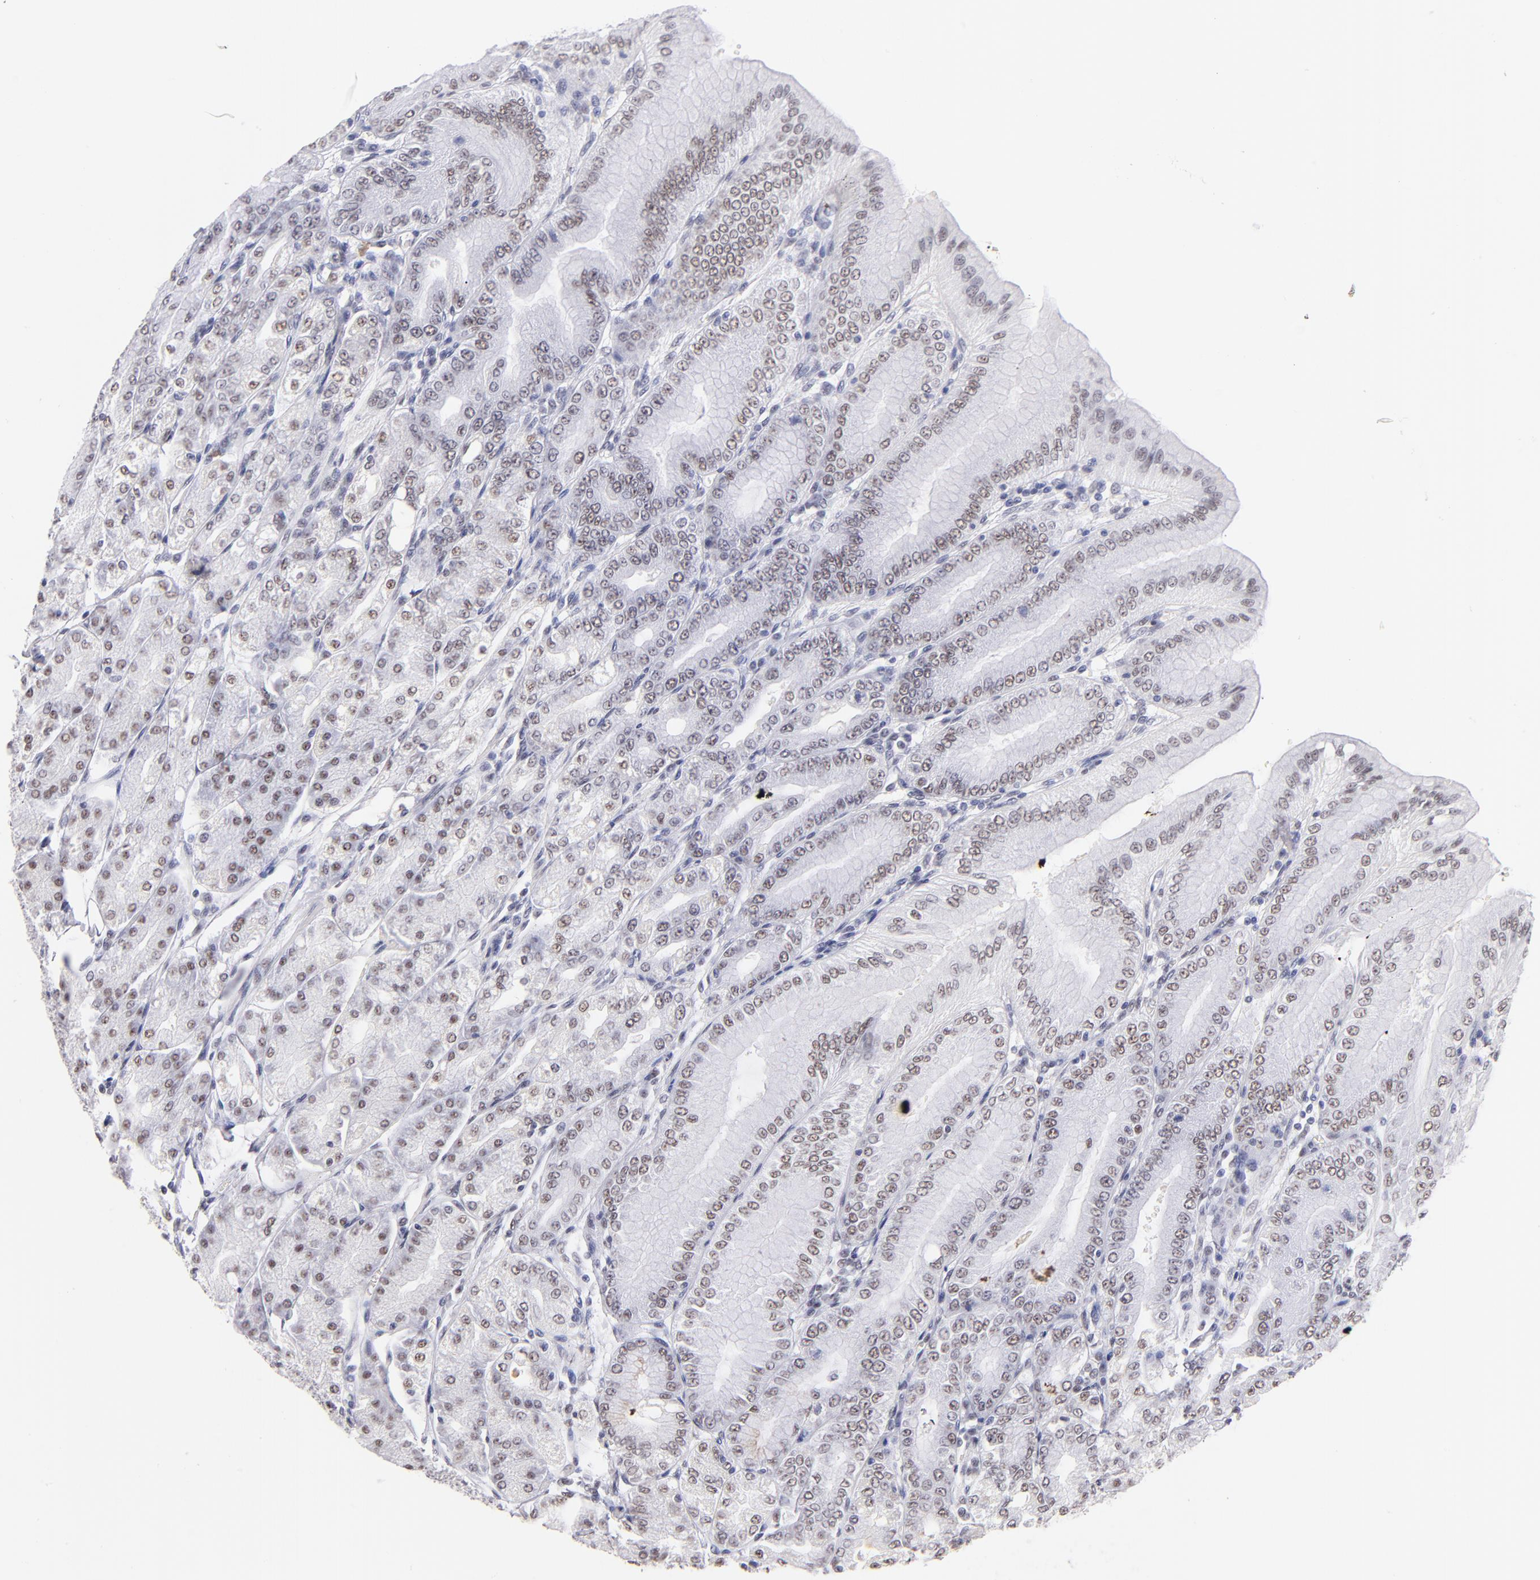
{"staining": {"intensity": "weak", "quantity": "<25%", "location": "nuclear"}, "tissue": "stomach", "cell_type": "Glandular cells", "image_type": "normal", "snomed": [{"axis": "morphology", "description": "Normal tissue, NOS"}, {"axis": "topography", "description": "Stomach, lower"}], "caption": "The photomicrograph shows no significant staining in glandular cells of stomach.", "gene": "SNRPB", "patient": {"sex": "male", "age": 71}}